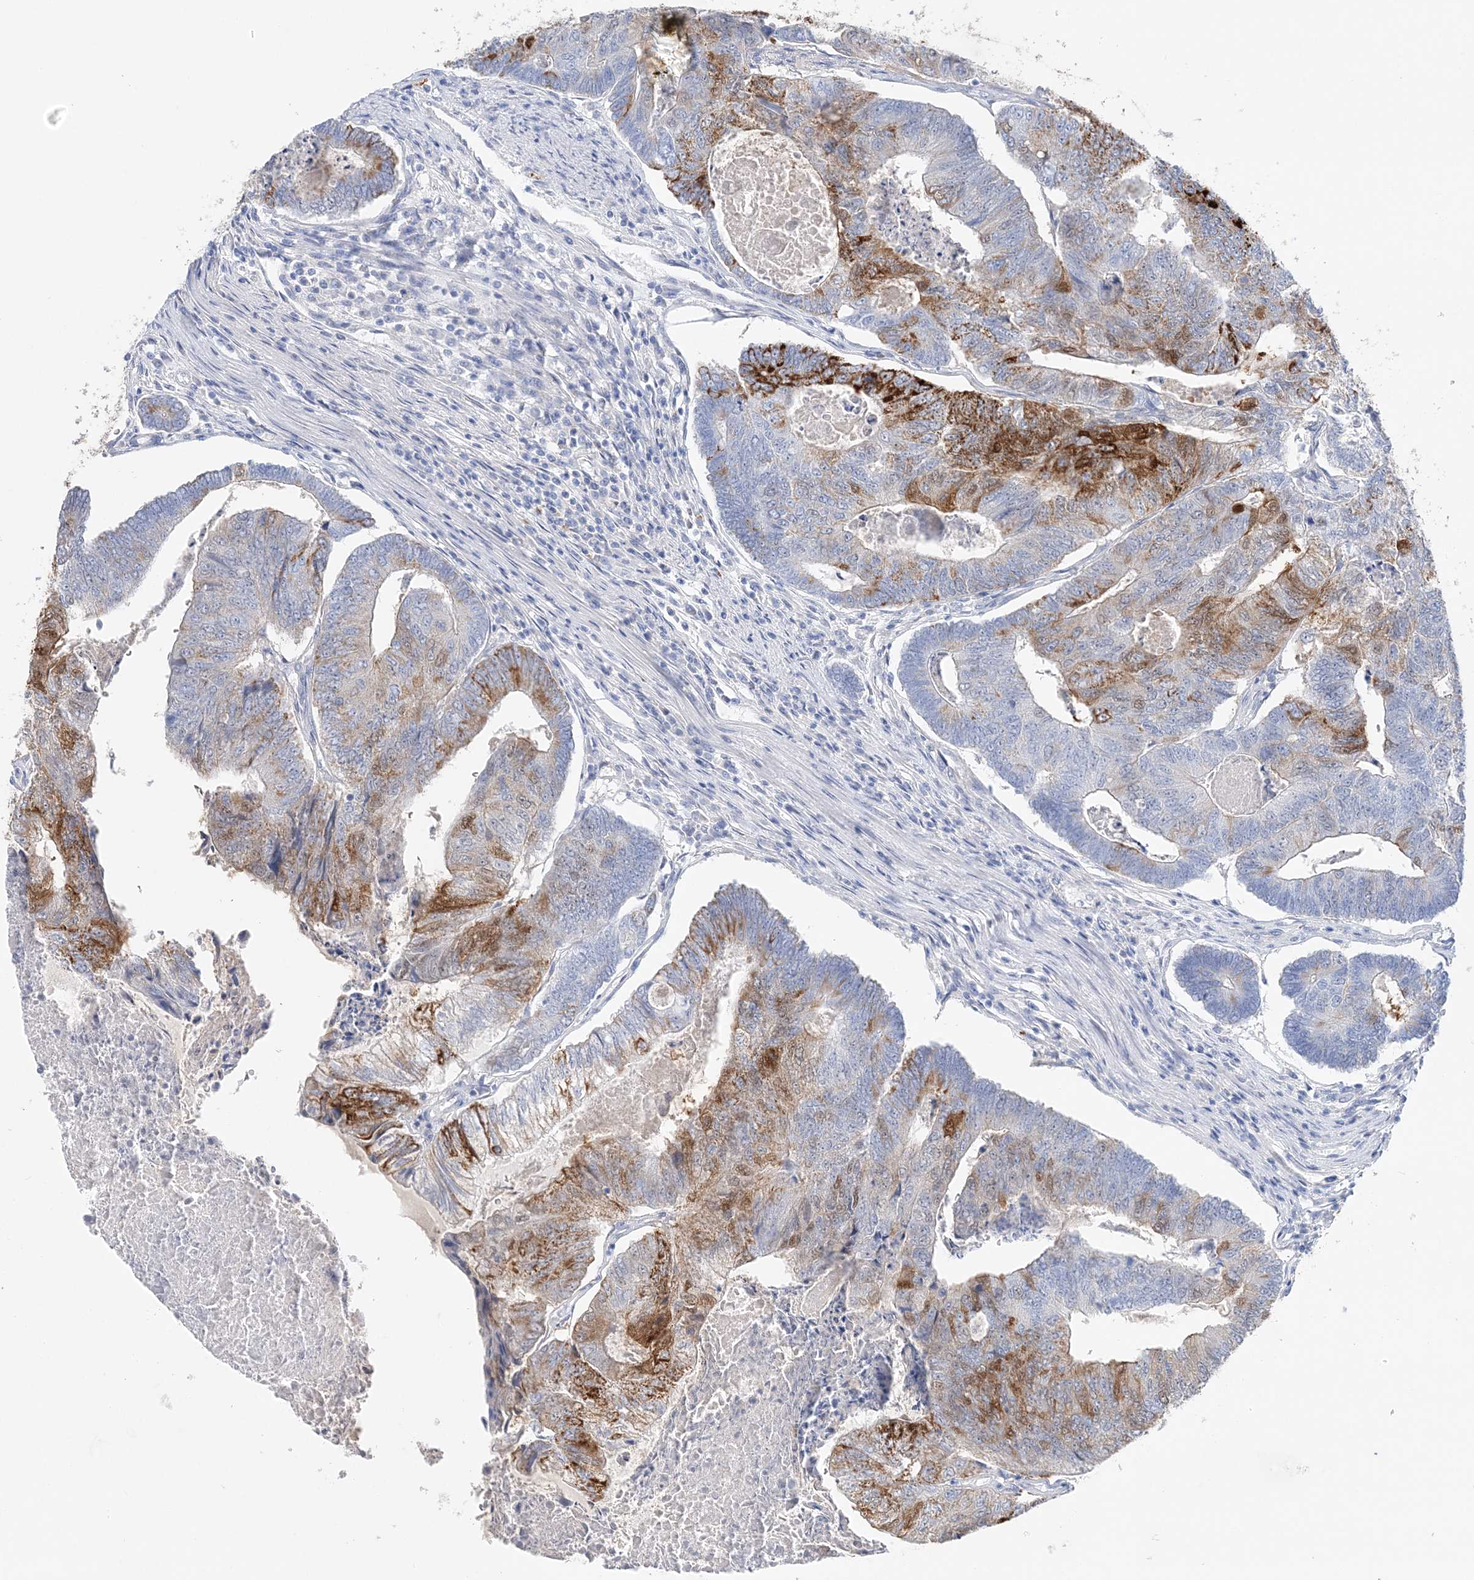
{"staining": {"intensity": "moderate", "quantity": "25%-75%", "location": "cytoplasmic/membranous"}, "tissue": "colorectal cancer", "cell_type": "Tumor cells", "image_type": "cancer", "snomed": [{"axis": "morphology", "description": "Adenocarcinoma, NOS"}, {"axis": "topography", "description": "Colon"}], "caption": "Immunohistochemical staining of colorectal cancer (adenocarcinoma) displays medium levels of moderate cytoplasmic/membranous positivity in approximately 25%-75% of tumor cells. (DAB IHC, brown staining for protein, blue staining for nuclei).", "gene": "HMGCS1", "patient": {"sex": "female", "age": 67}}